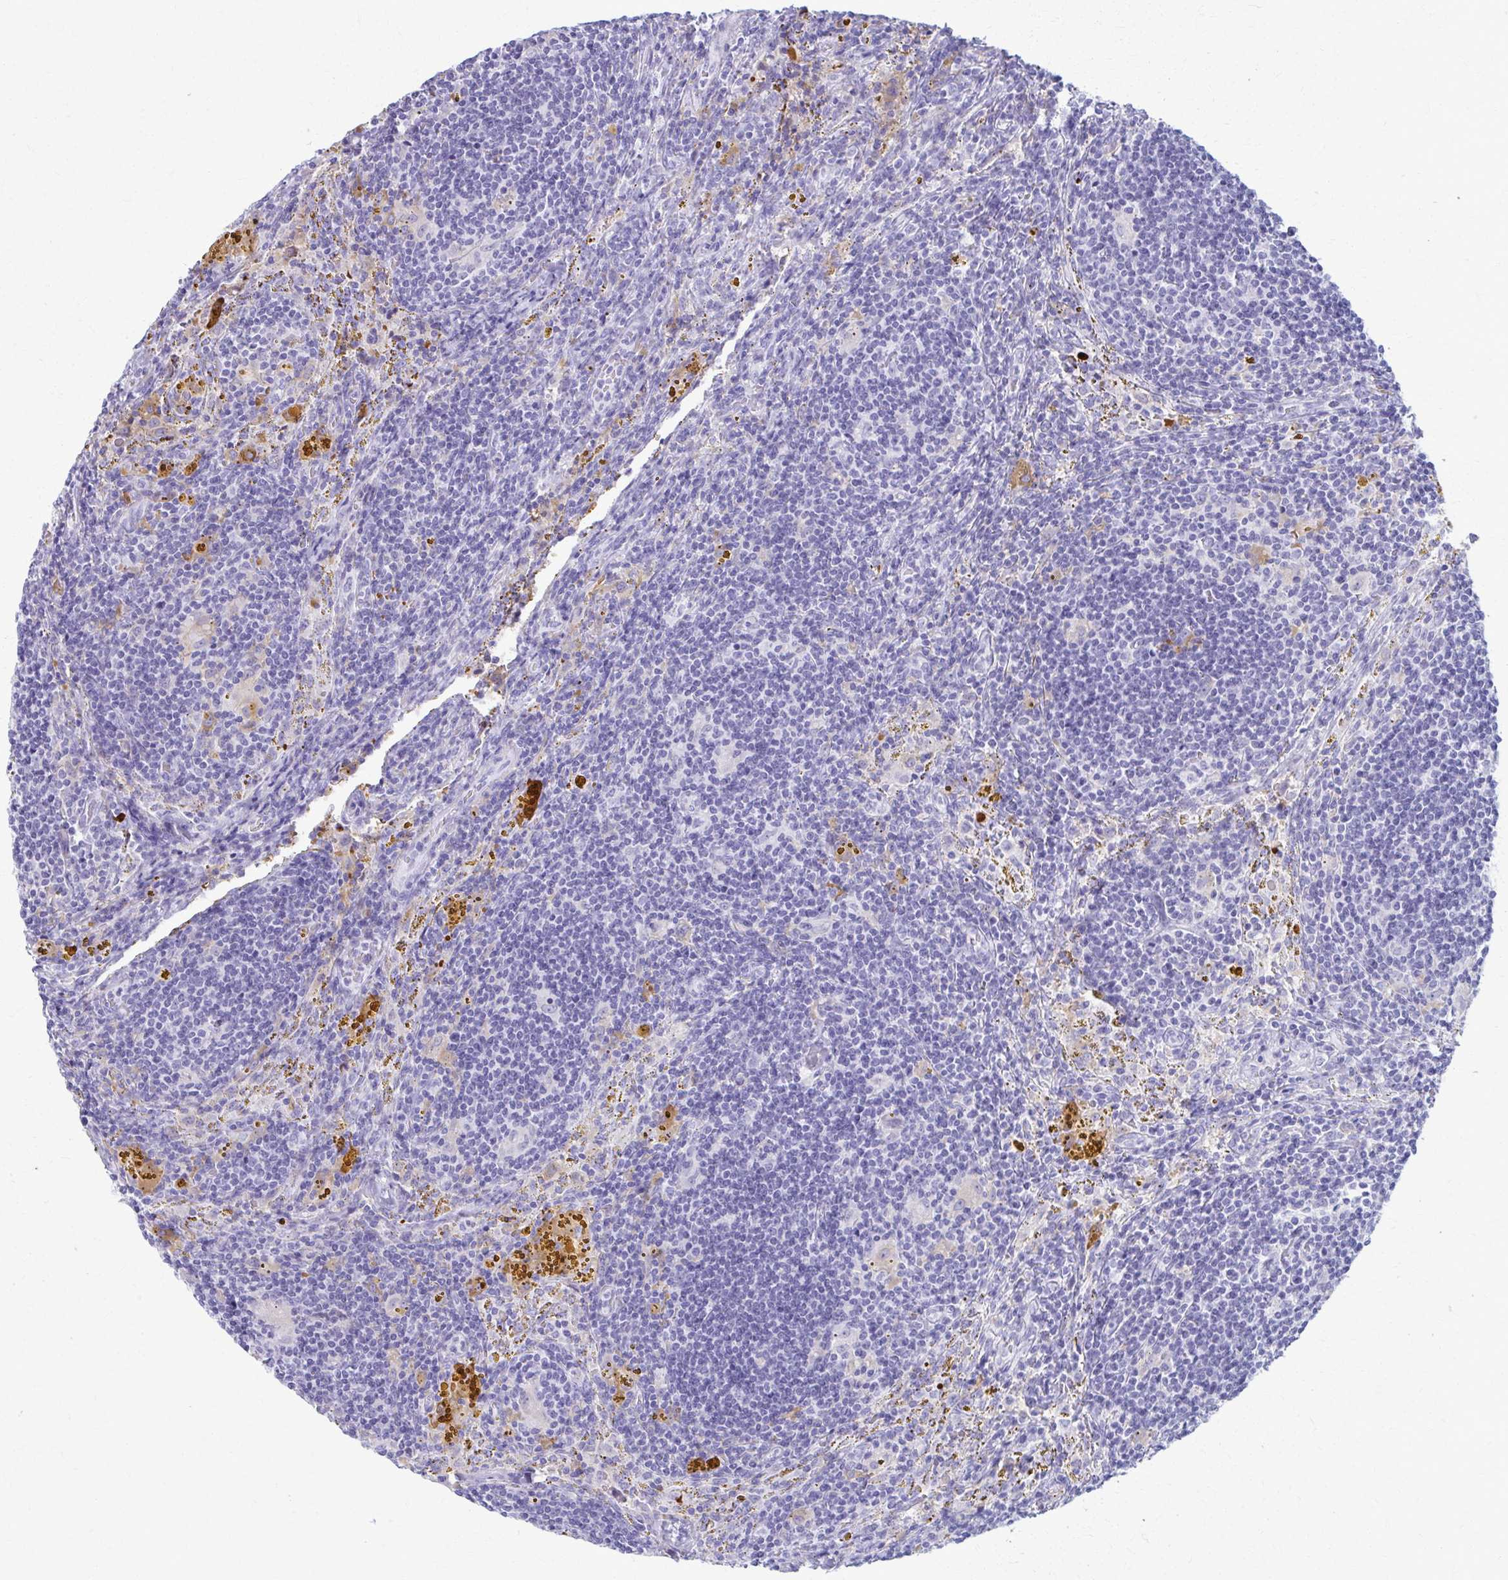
{"staining": {"intensity": "negative", "quantity": "none", "location": "none"}, "tissue": "lymphoma", "cell_type": "Tumor cells", "image_type": "cancer", "snomed": [{"axis": "morphology", "description": "Malignant lymphoma, non-Hodgkin's type, Low grade"}, {"axis": "topography", "description": "Spleen"}], "caption": "DAB immunohistochemical staining of lymphoma reveals no significant expression in tumor cells. Brightfield microscopy of immunohistochemistry stained with DAB (3,3'-diaminobenzidine) (brown) and hematoxylin (blue), captured at high magnification.", "gene": "ACSM2B", "patient": {"sex": "female", "age": 70}}